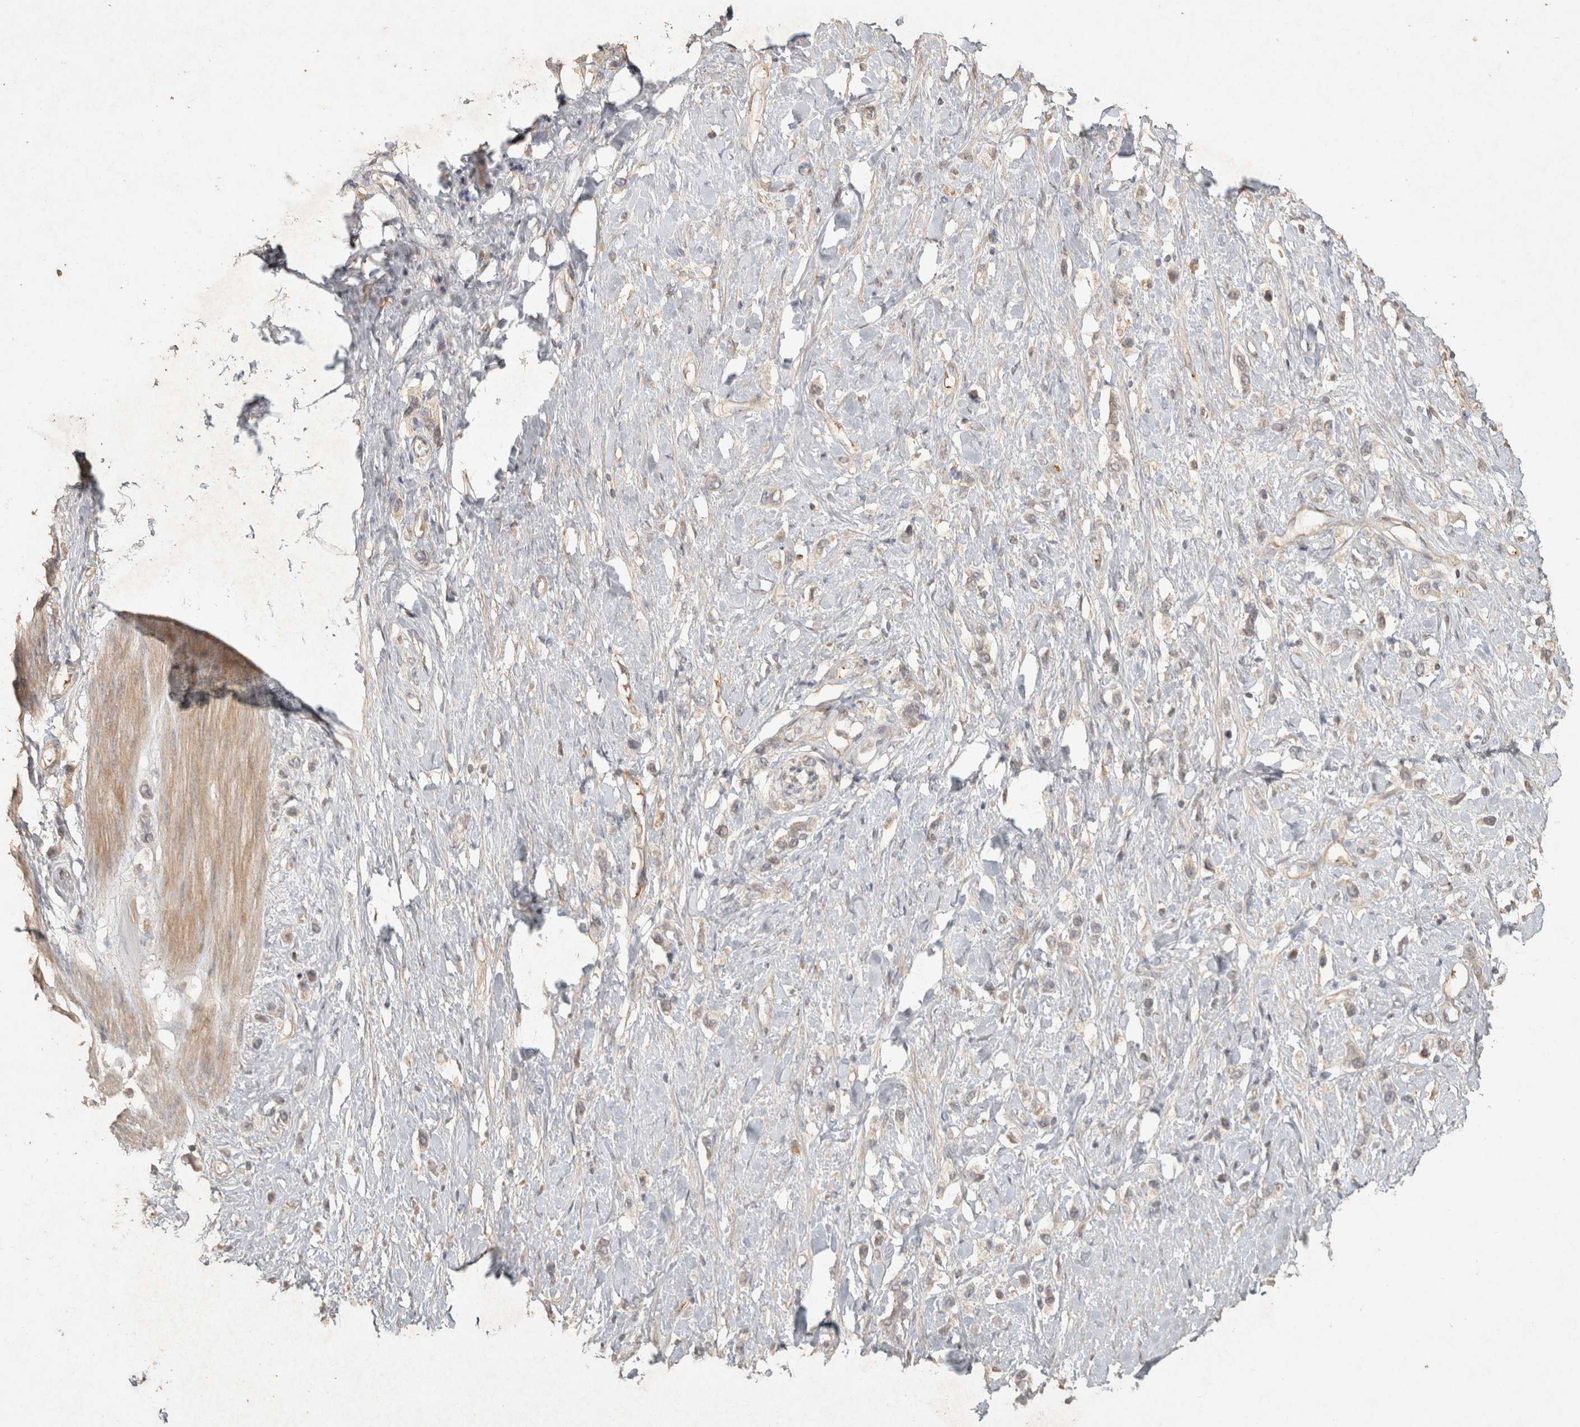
{"staining": {"intensity": "weak", "quantity": "<25%", "location": "cytoplasmic/membranous"}, "tissue": "stomach cancer", "cell_type": "Tumor cells", "image_type": "cancer", "snomed": [{"axis": "morphology", "description": "Adenocarcinoma, NOS"}, {"axis": "topography", "description": "Stomach"}], "caption": "Tumor cells show no significant protein staining in stomach adenocarcinoma. Brightfield microscopy of immunohistochemistry stained with DAB (3,3'-diaminobenzidine) (brown) and hematoxylin (blue), captured at high magnification.", "gene": "OSTN", "patient": {"sex": "female", "age": 65}}